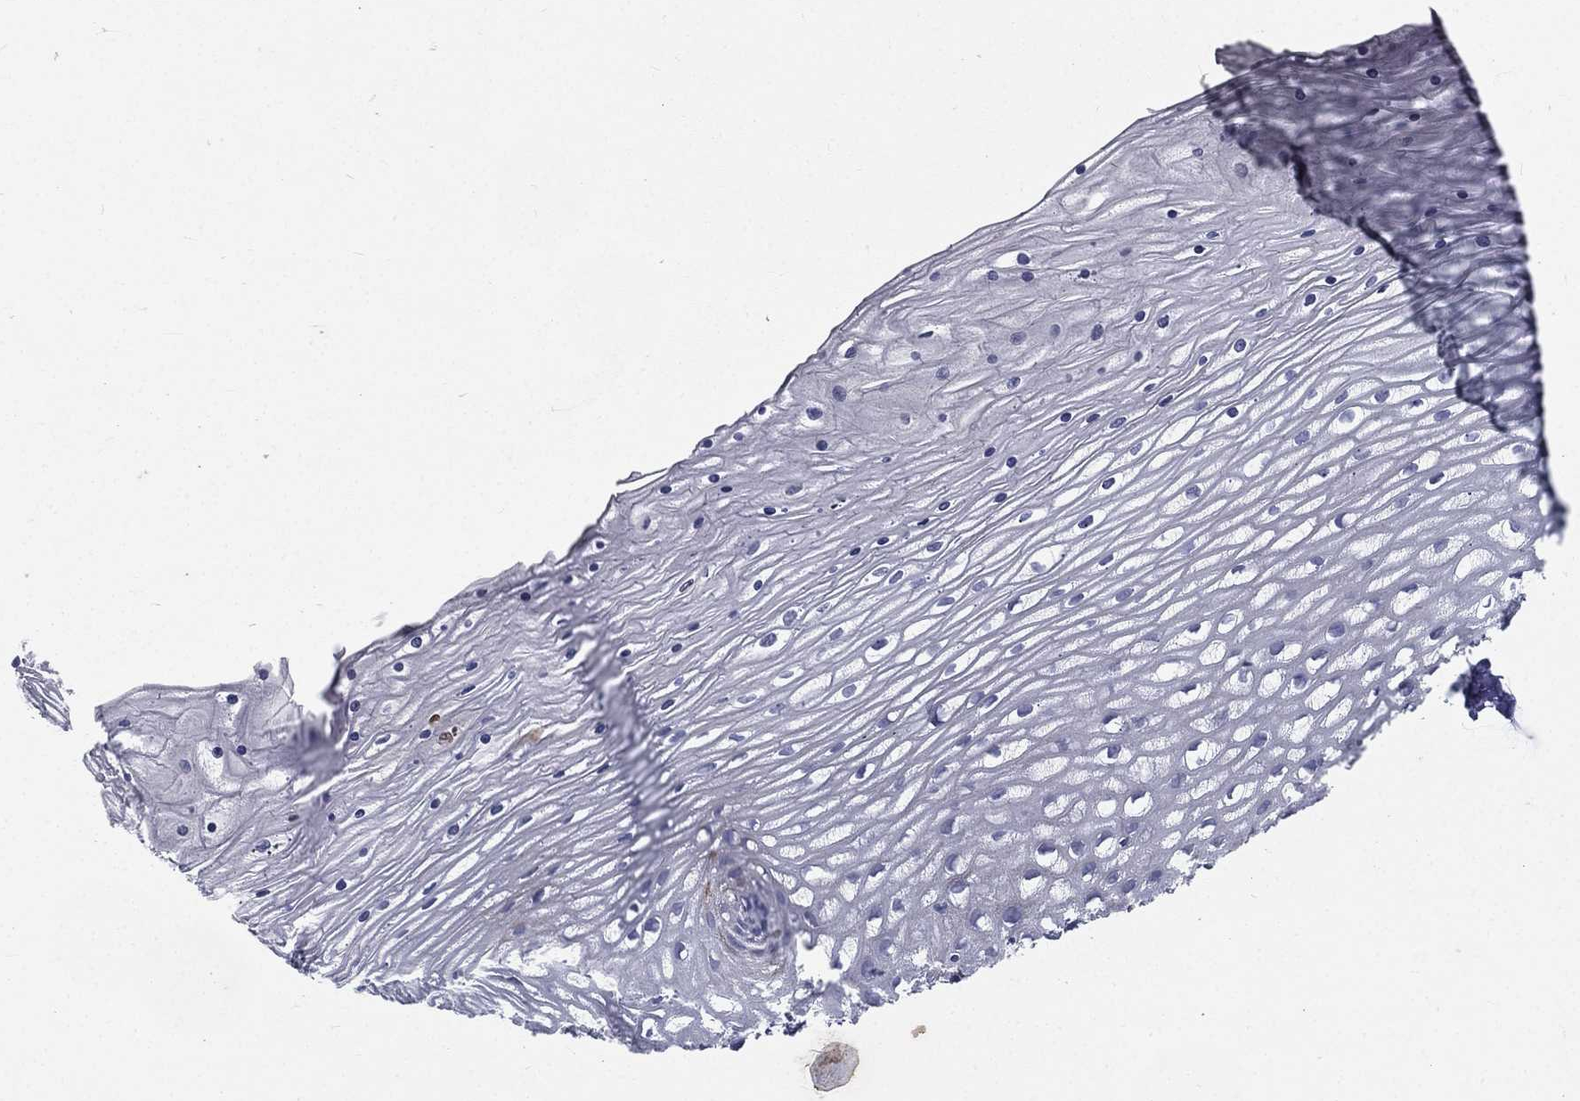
{"staining": {"intensity": "negative", "quantity": "none", "location": "none"}, "tissue": "cervix", "cell_type": "Glandular cells", "image_type": "normal", "snomed": [{"axis": "morphology", "description": "Normal tissue, NOS"}, {"axis": "topography", "description": "Cervix"}], "caption": "Glandular cells are negative for protein expression in normal human cervix. (Brightfield microscopy of DAB immunohistochemistry at high magnification).", "gene": "IFT27", "patient": {"sex": "female", "age": 35}}